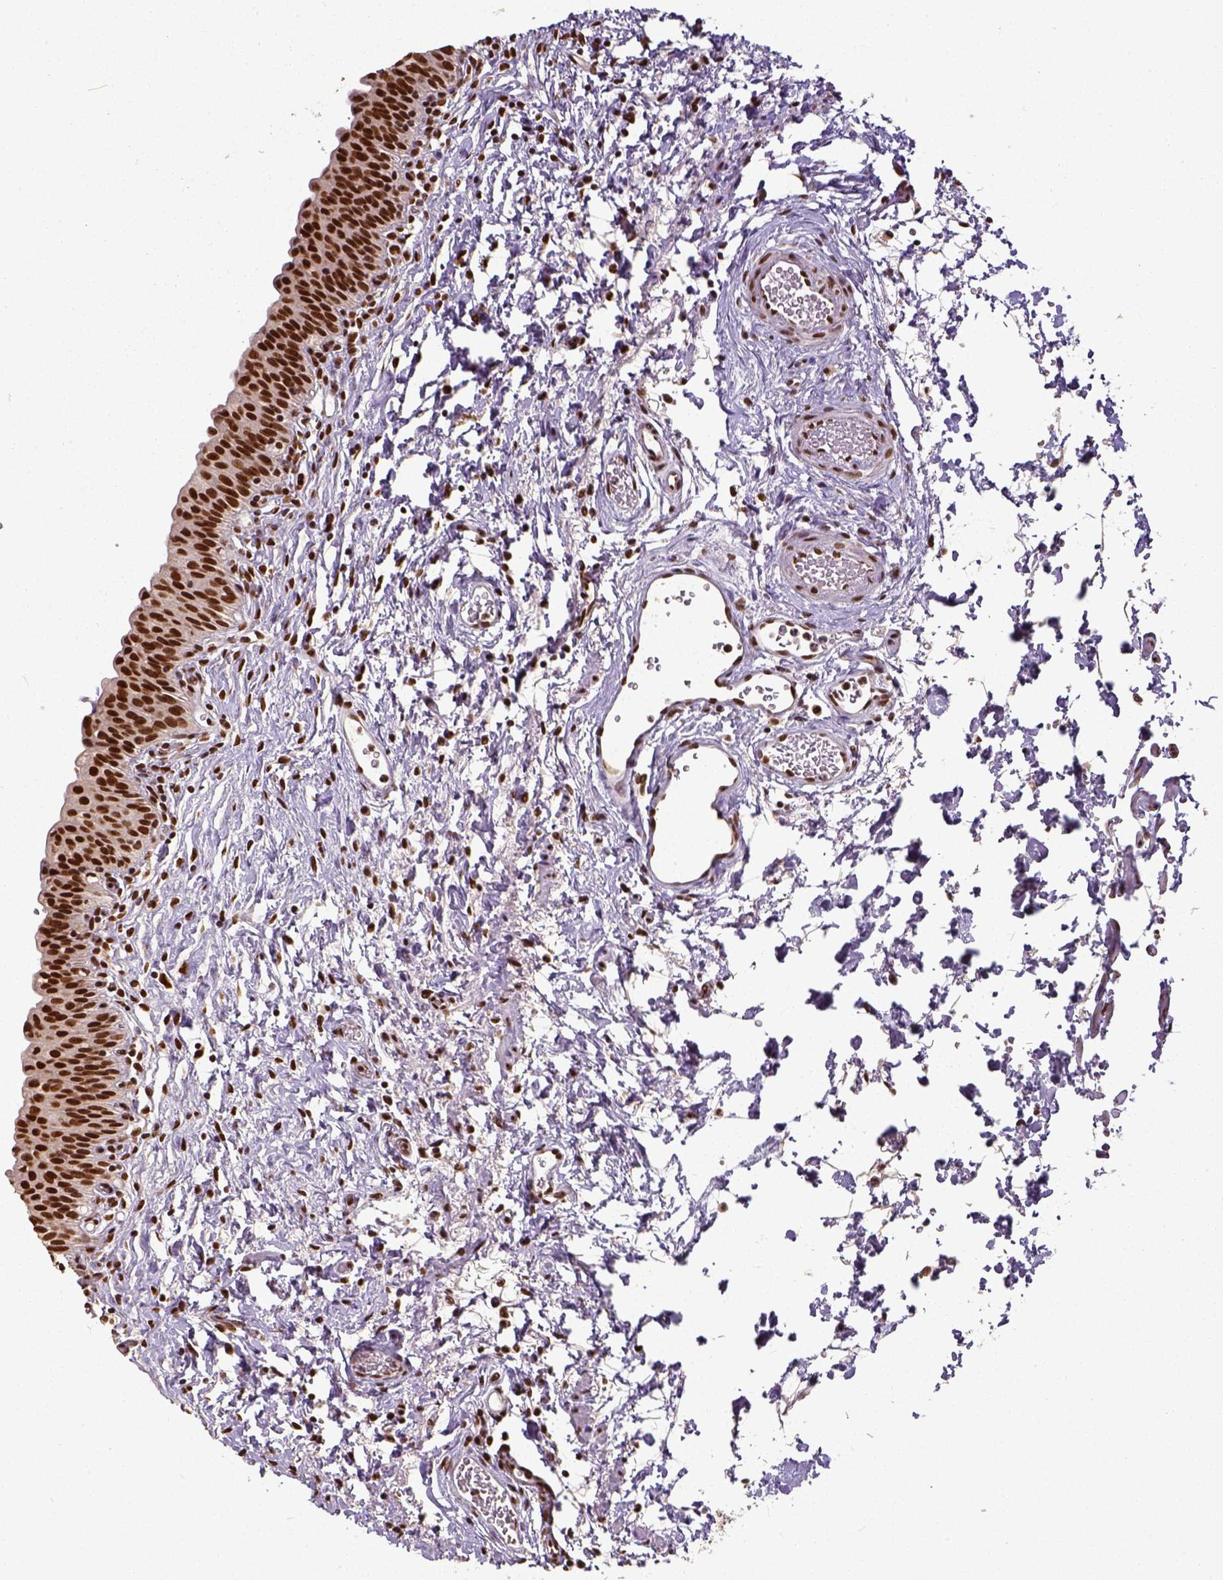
{"staining": {"intensity": "strong", "quantity": ">75%", "location": "nuclear"}, "tissue": "urinary bladder", "cell_type": "Urothelial cells", "image_type": "normal", "snomed": [{"axis": "morphology", "description": "Normal tissue, NOS"}, {"axis": "topography", "description": "Urinary bladder"}], "caption": "Human urinary bladder stained with a brown dye reveals strong nuclear positive expression in approximately >75% of urothelial cells.", "gene": "ATRX", "patient": {"sex": "male", "age": 56}}